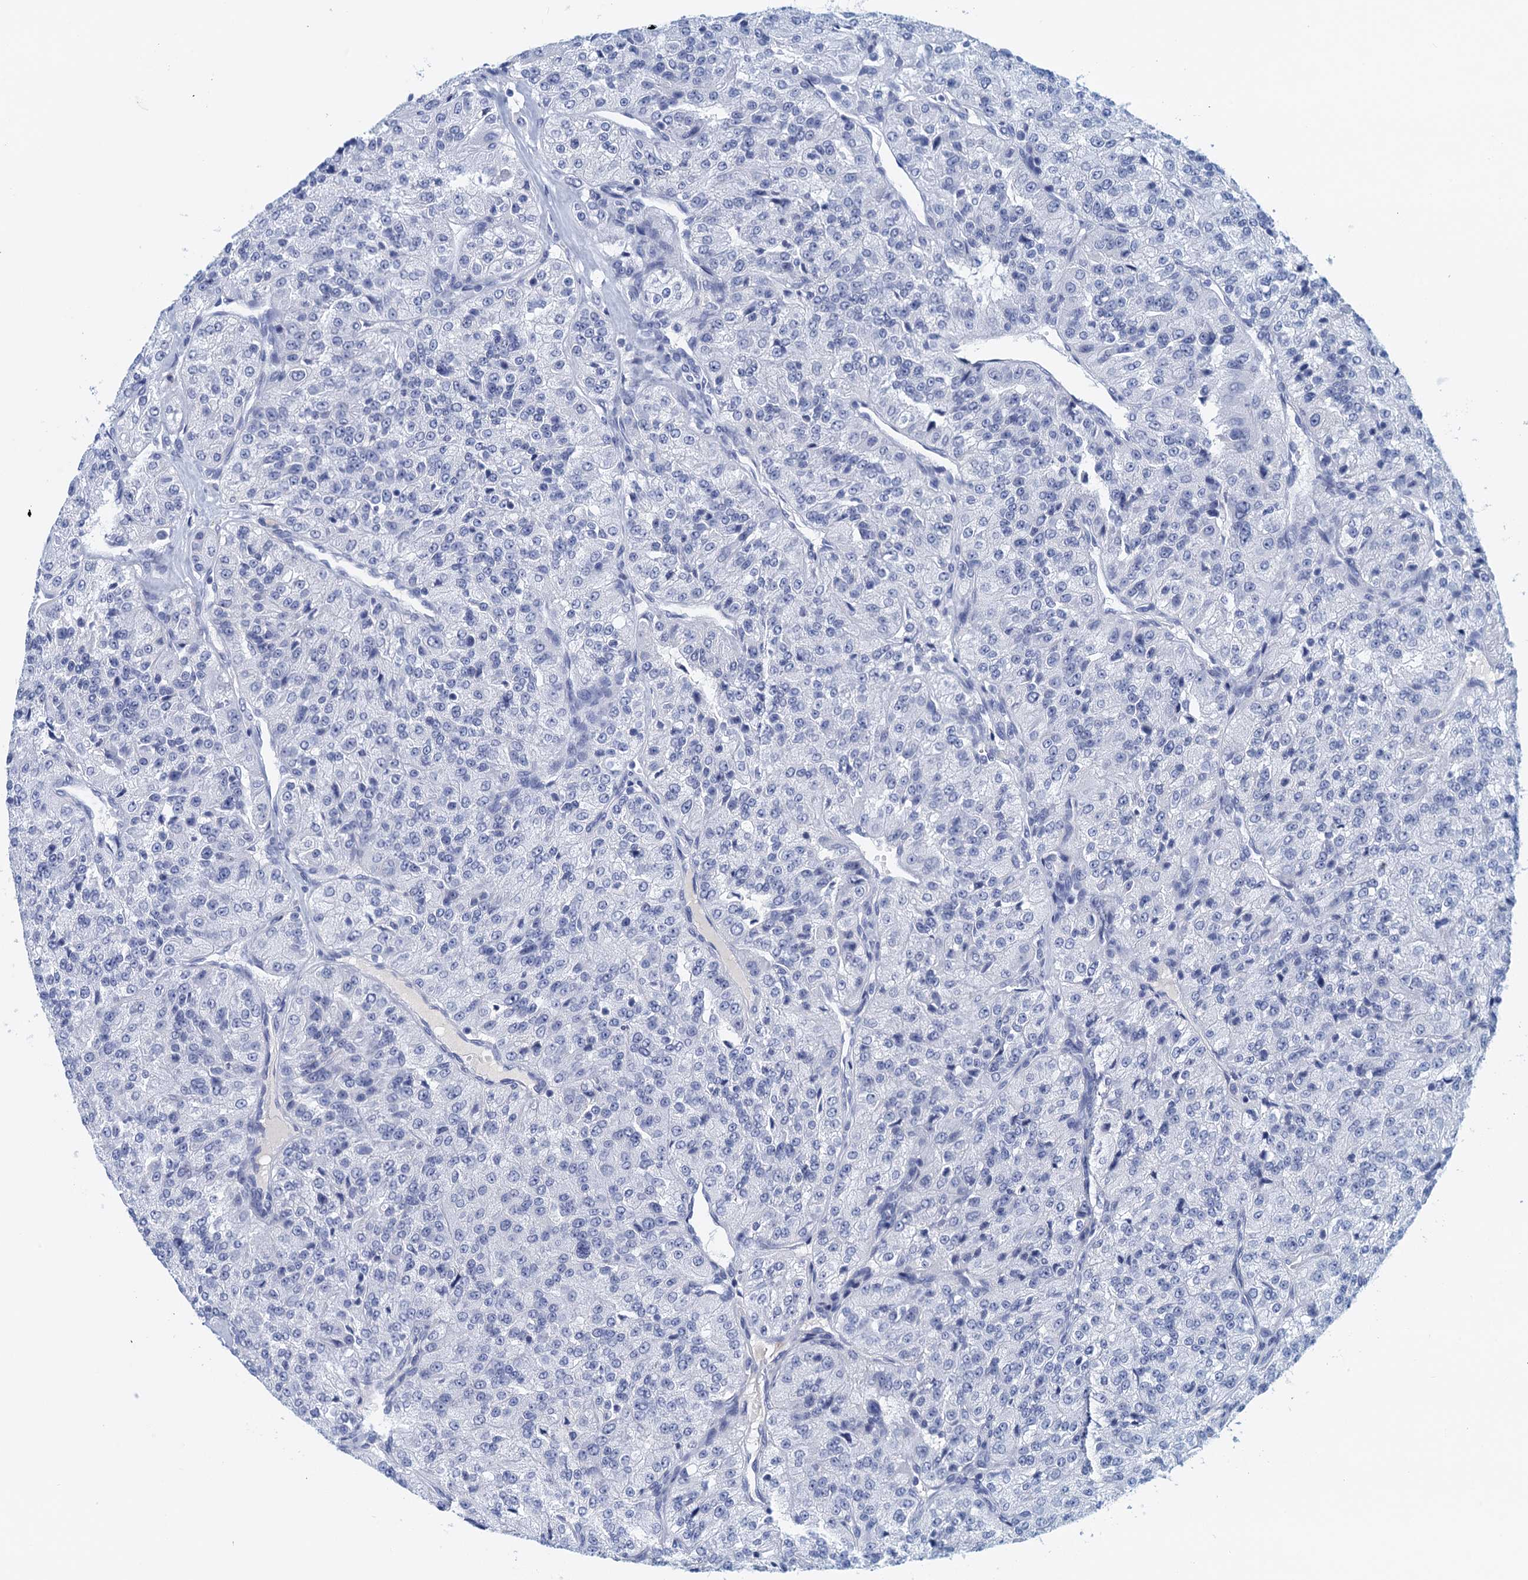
{"staining": {"intensity": "negative", "quantity": "none", "location": "none"}, "tissue": "renal cancer", "cell_type": "Tumor cells", "image_type": "cancer", "snomed": [{"axis": "morphology", "description": "Adenocarcinoma, NOS"}, {"axis": "topography", "description": "Kidney"}], "caption": "A photomicrograph of human renal cancer (adenocarcinoma) is negative for staining in tumor cells.", "gene": "CYP51A1", "patient": {"sex": "female", "age": 63}}